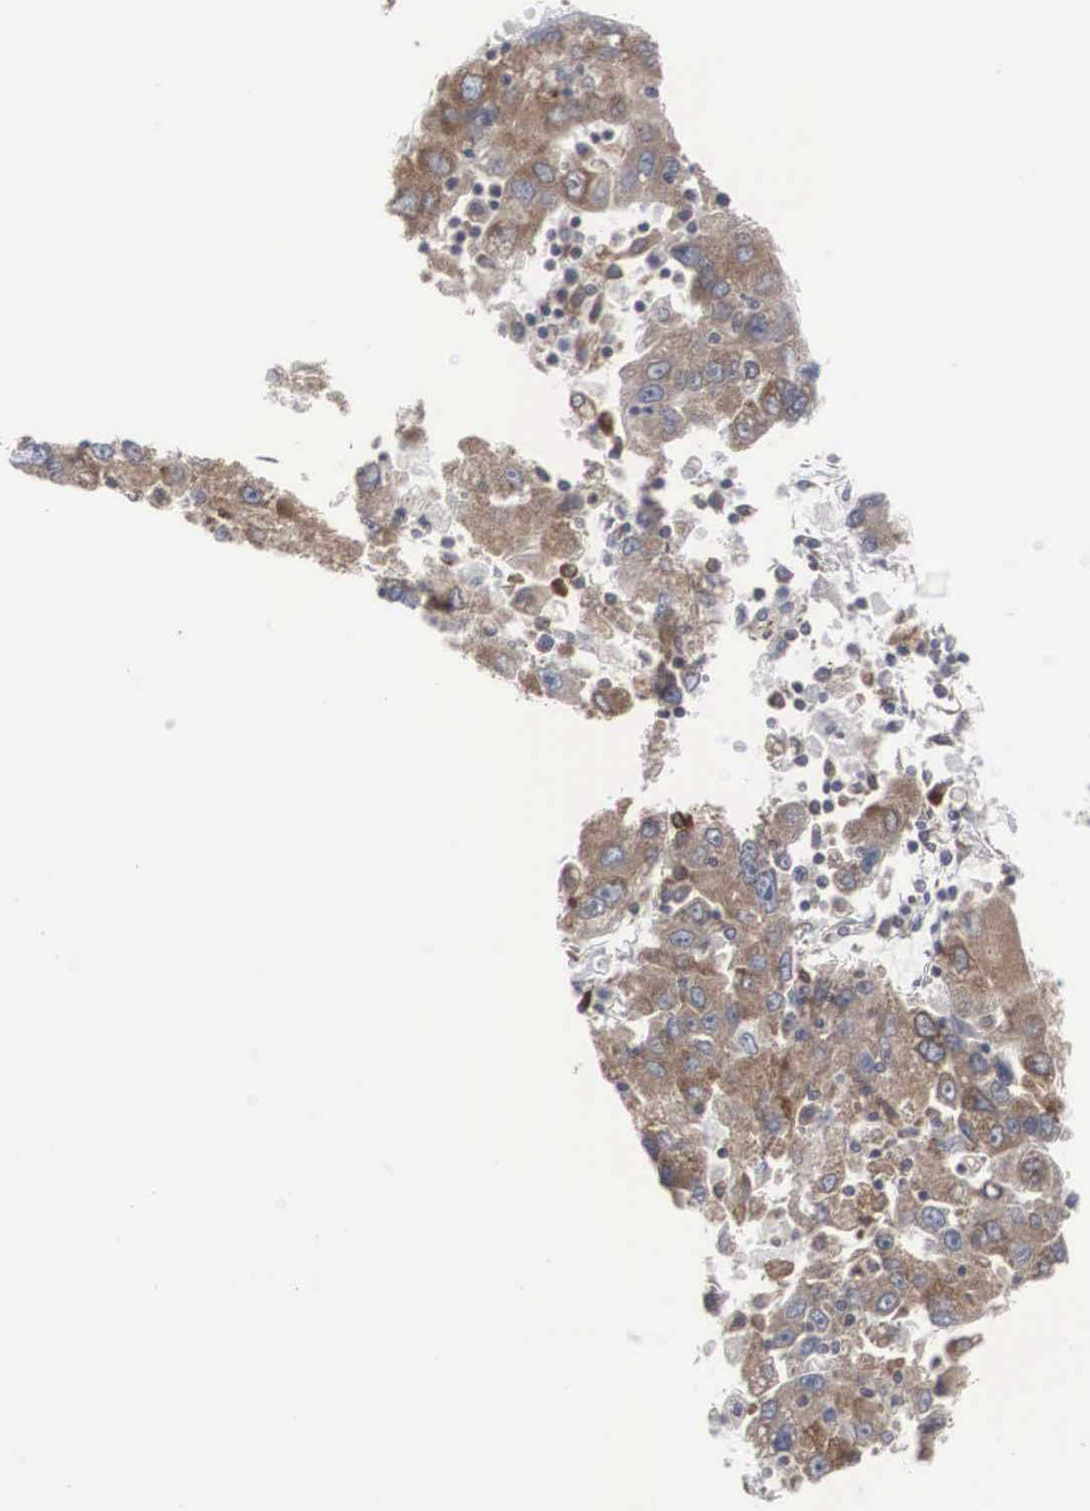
{"staining": {"intensity": "strong", "quantity": ">75%", "location": "cytoplasmic/membranous"}, "tissue": "liver cancer", "cell_type": "Tumor cells", "image_type": "cancer", "snomed": [{"axis": "morphology", "description": "Carcinoma, Hepatocellular, NOS"}, {"axis": "topography", "description": "Liver"}], "caption": "DAB immunohistochemical staining of hepatocellular carcinoma (liver) exhibits strong cytoplasmic/membranous protein expression in approximately >75% of tumor cells.", "gene": "MIA2", "patient": {"sex": "male", "age": 49}}